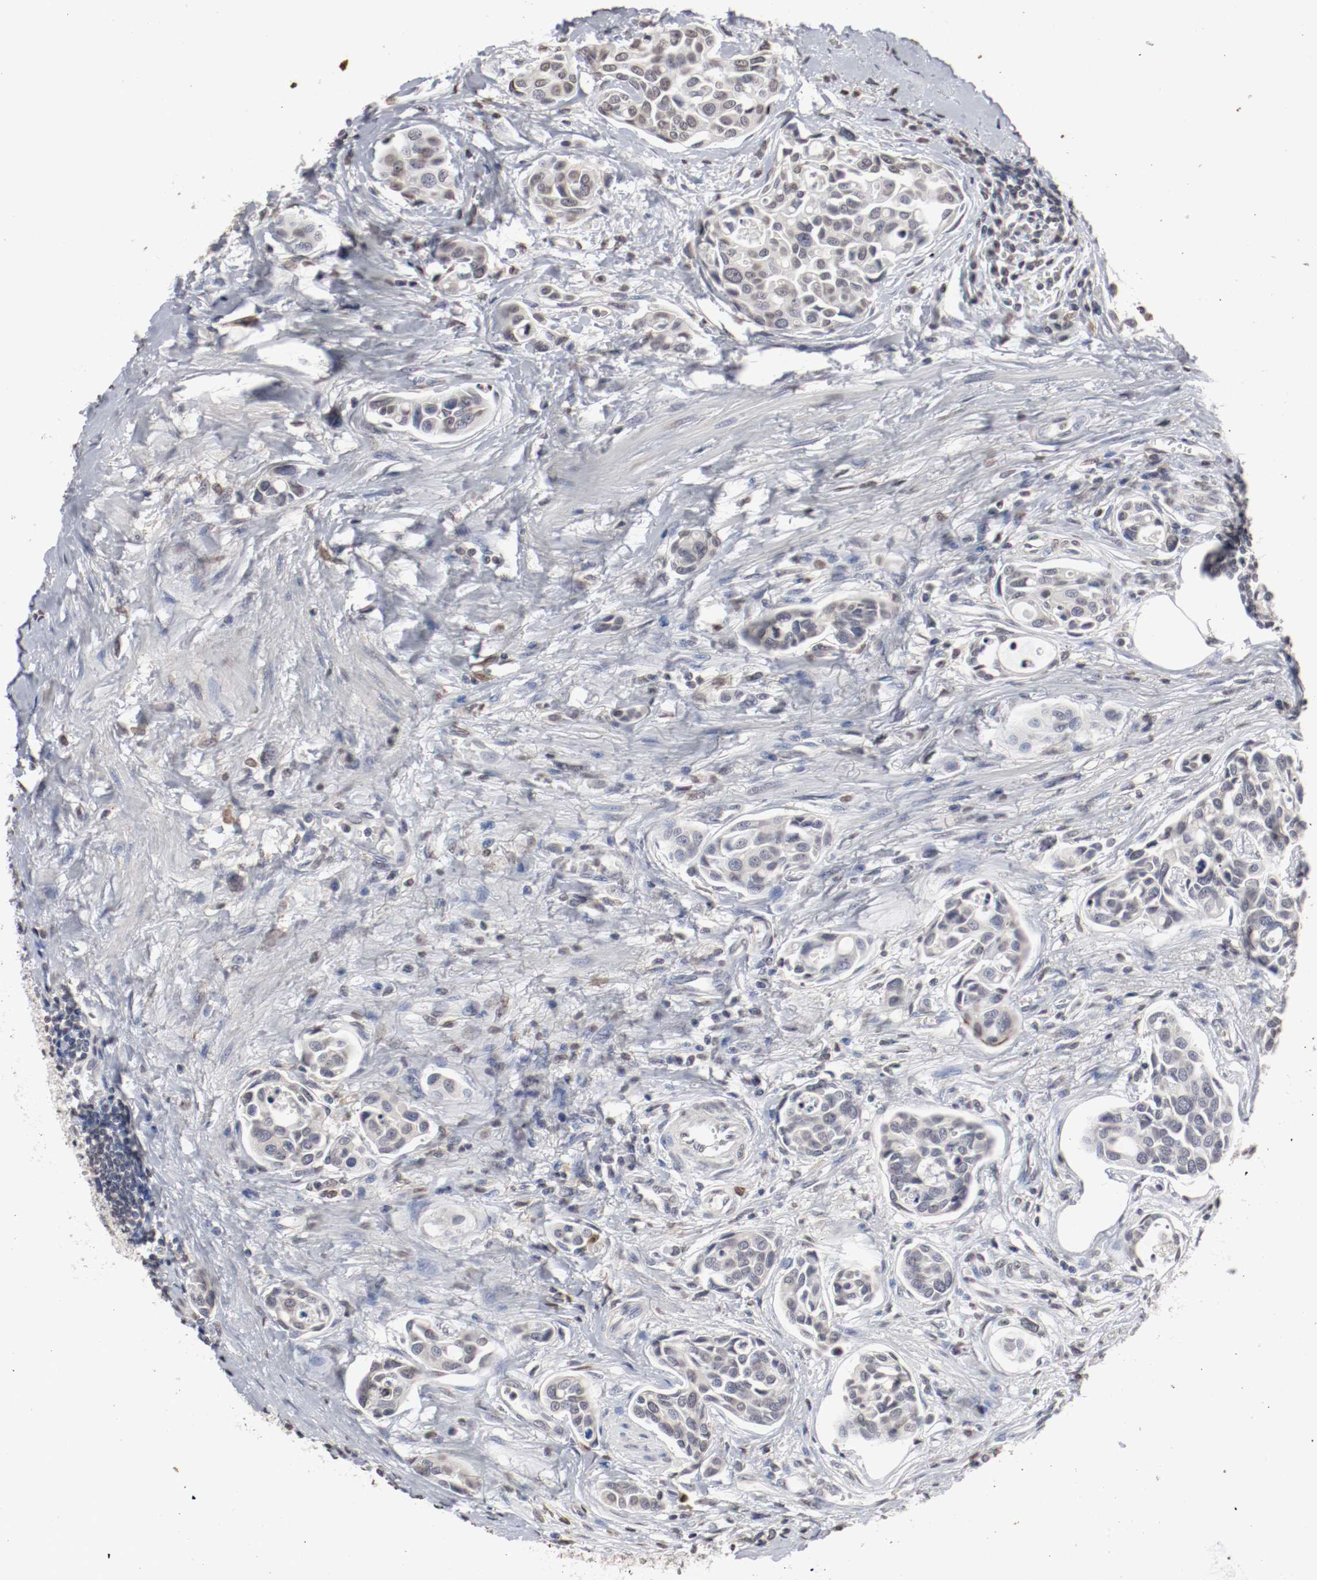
{"staining": {"intensity": "weak", "quantity": "25%-75%", "location": "nuclear"}, "tissue": "urothelial cancer", "cell_type": "Tumor cells", "image_type": "cancer", "snomed": [{"axis": "morphology", "description": "Urothelial carcinoma, High grade"}, {"axis": "topography", "description": "Urinary bladder"}], "caption": "High-grade urothelial carcinoma stained with DAB (3,3'-diaminobenzidine) immunohistochemistry (IHC) exhibits low levels of weak nuclear staining in about 25%-75% of tumor cells. (Stains: DAB (3,3'-diaminobenzidine) in brown, nuclei in blue, Microscopy: brightfield microscopy at high magnification).", "gene": "WASL", "patient": {"sex": "male", "age": 78}}